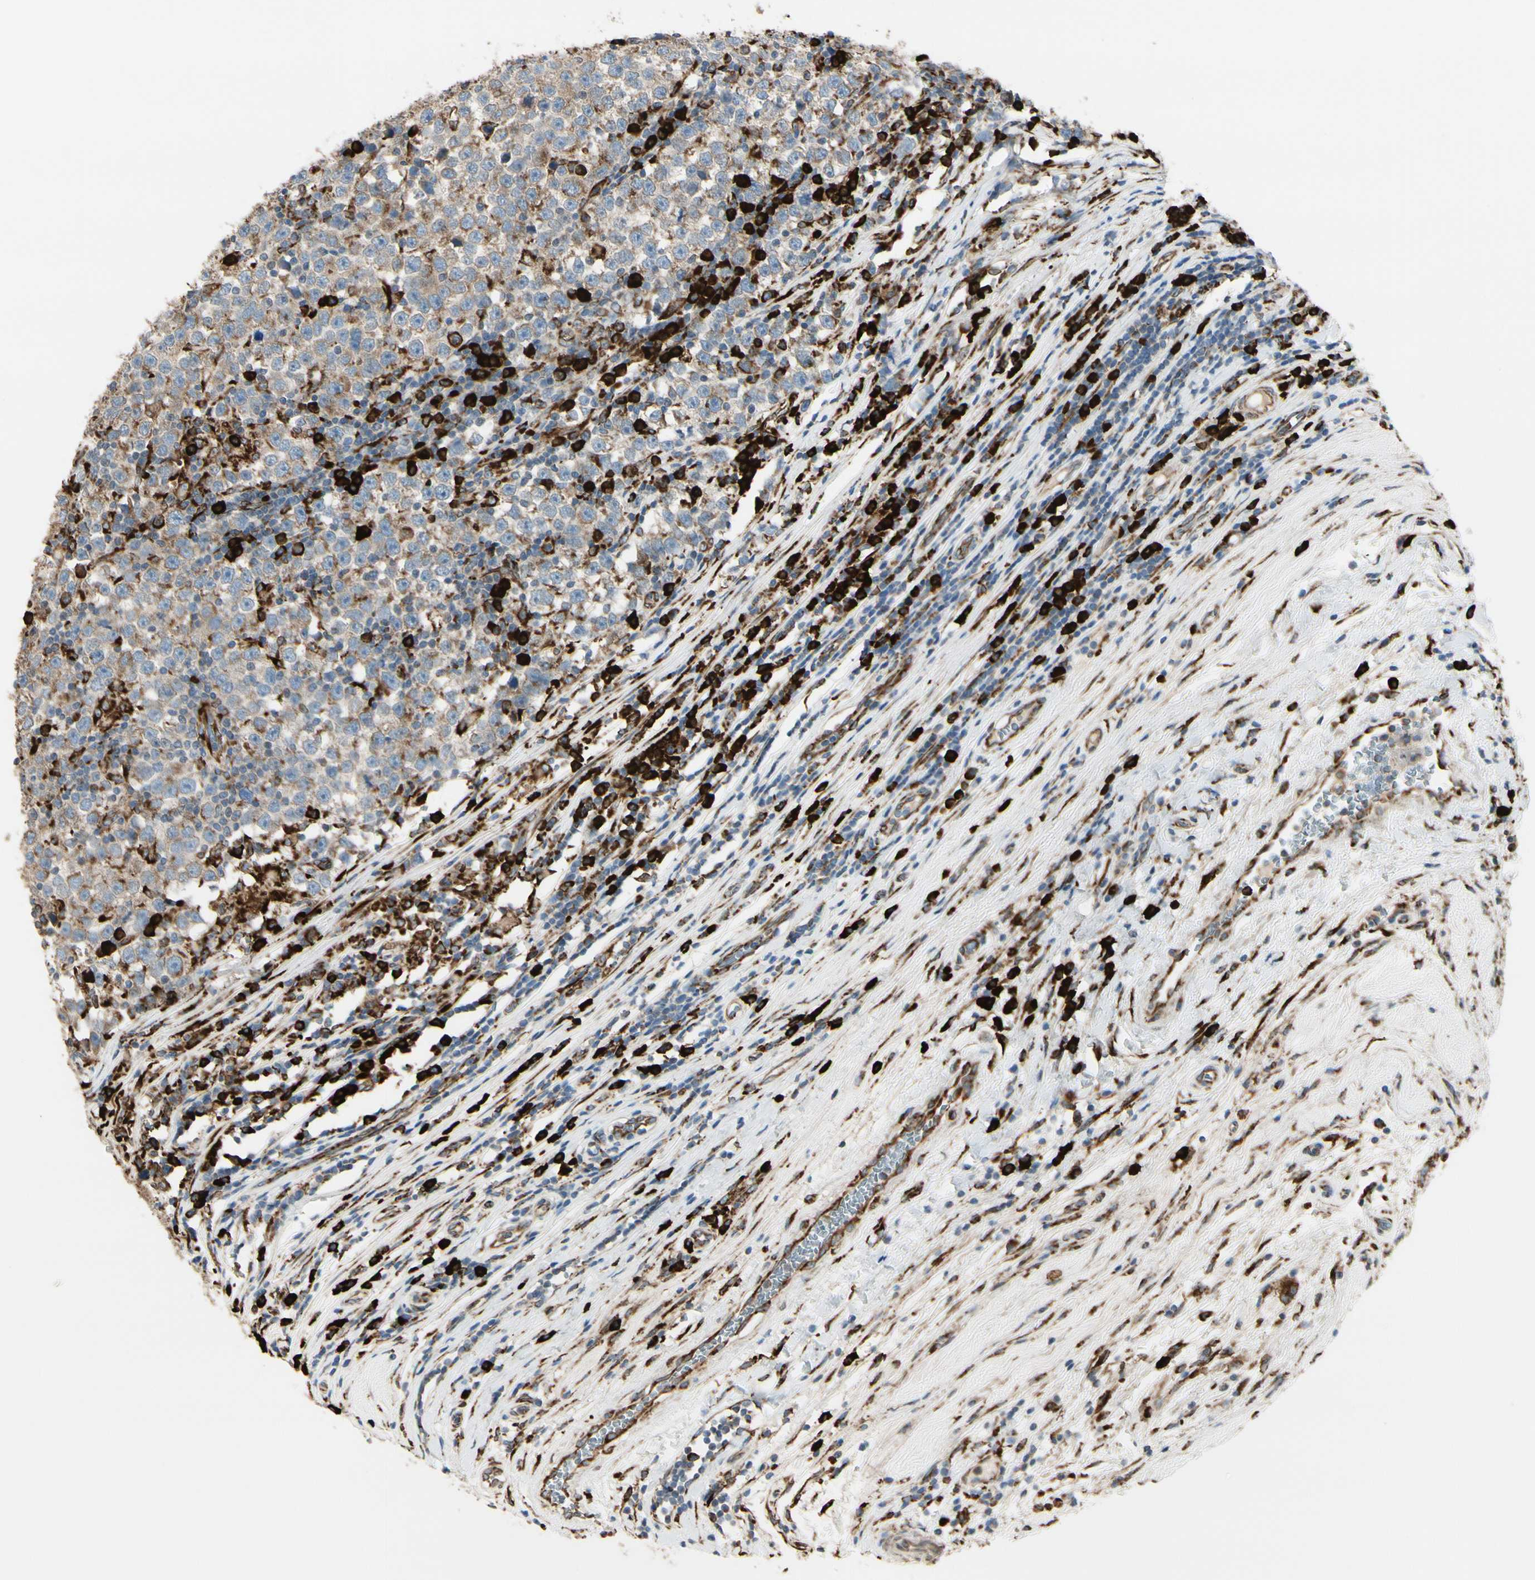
{"staining": {"intensity": "moderate", "quantity": ">75%", "location": "cytoplasmic/membranous"}, "tissue": "testis cancer", "cell_type": "Tumor cells", "image_type": "cancer", "snomed": [{"axis": "morphology", "description": "Seminoma, NOS"}, {"axis": "topography", "description": "Testis"}], "caption": "Immunohistochemical staining of testis seminoma demonstrates medium levels of moderate cytoplasmic/membranous positivity in about >75% of tumor cells. (Brightfield microscopy of DAB IHC at high magnification).", "gene": "RRBP1", "patient": {"sex": "male", "age": 43}}